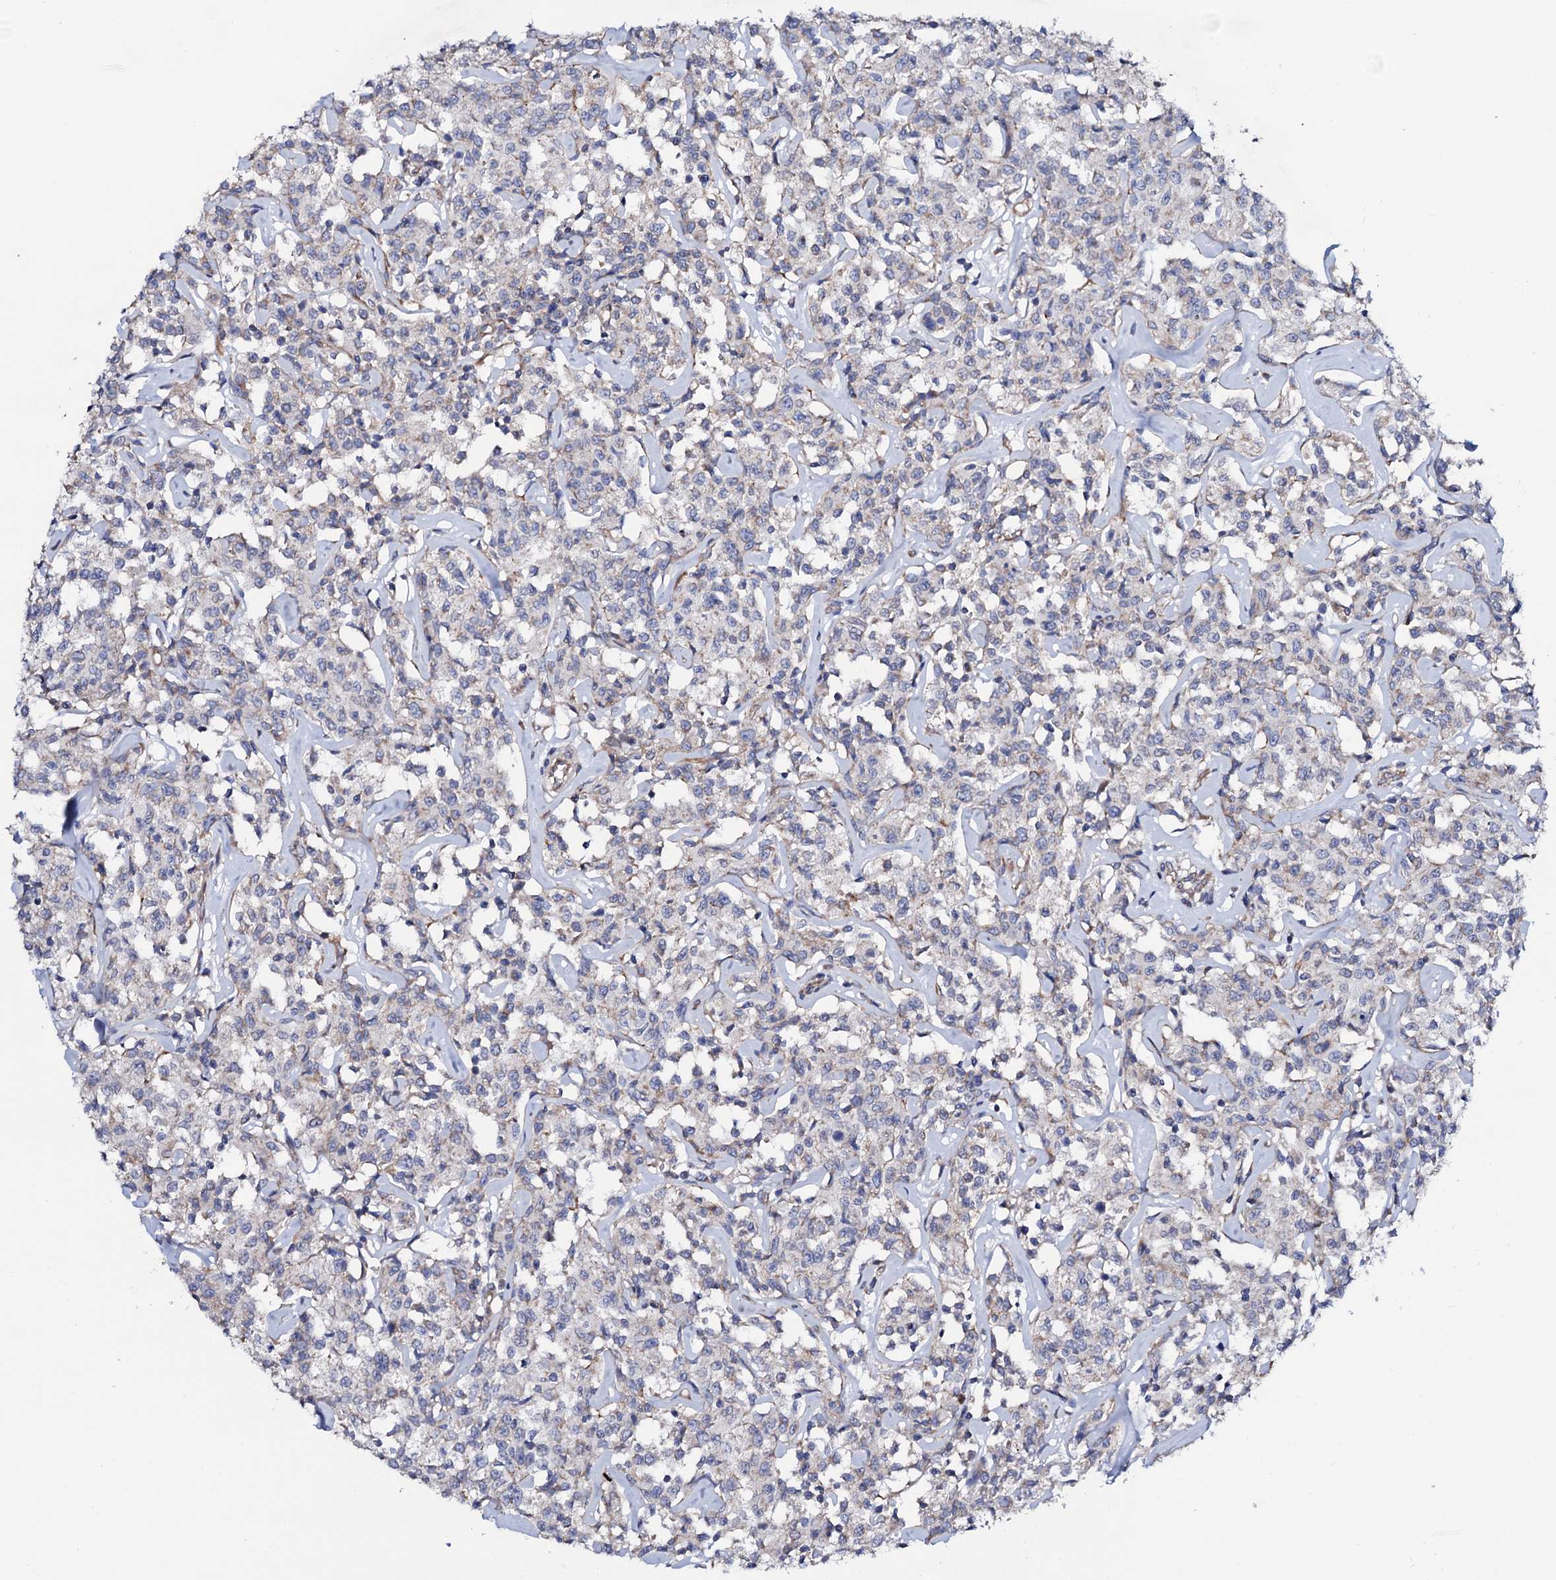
{"staining": {"intensity": "negative", "quantity": "none", "location": "none"}, "tissue": "lymphoma", "cell_type": "Tumor cells", "image_type": "cancer", "snomed": [{"axis": "morphology", "description": "Malignant lymphoma, non-Hodgkin's type, Low grade"}, {"axis": "topography", "description": "Small intestine"}], "caption": "This is an immunohistochemistry photomicrograph of low-grade malignant lymphoma, non-Hodgkin's type. There is no expression in tumor cells.", "gene": "STARD13", "patient": {"sex": "female", "age": 59}}